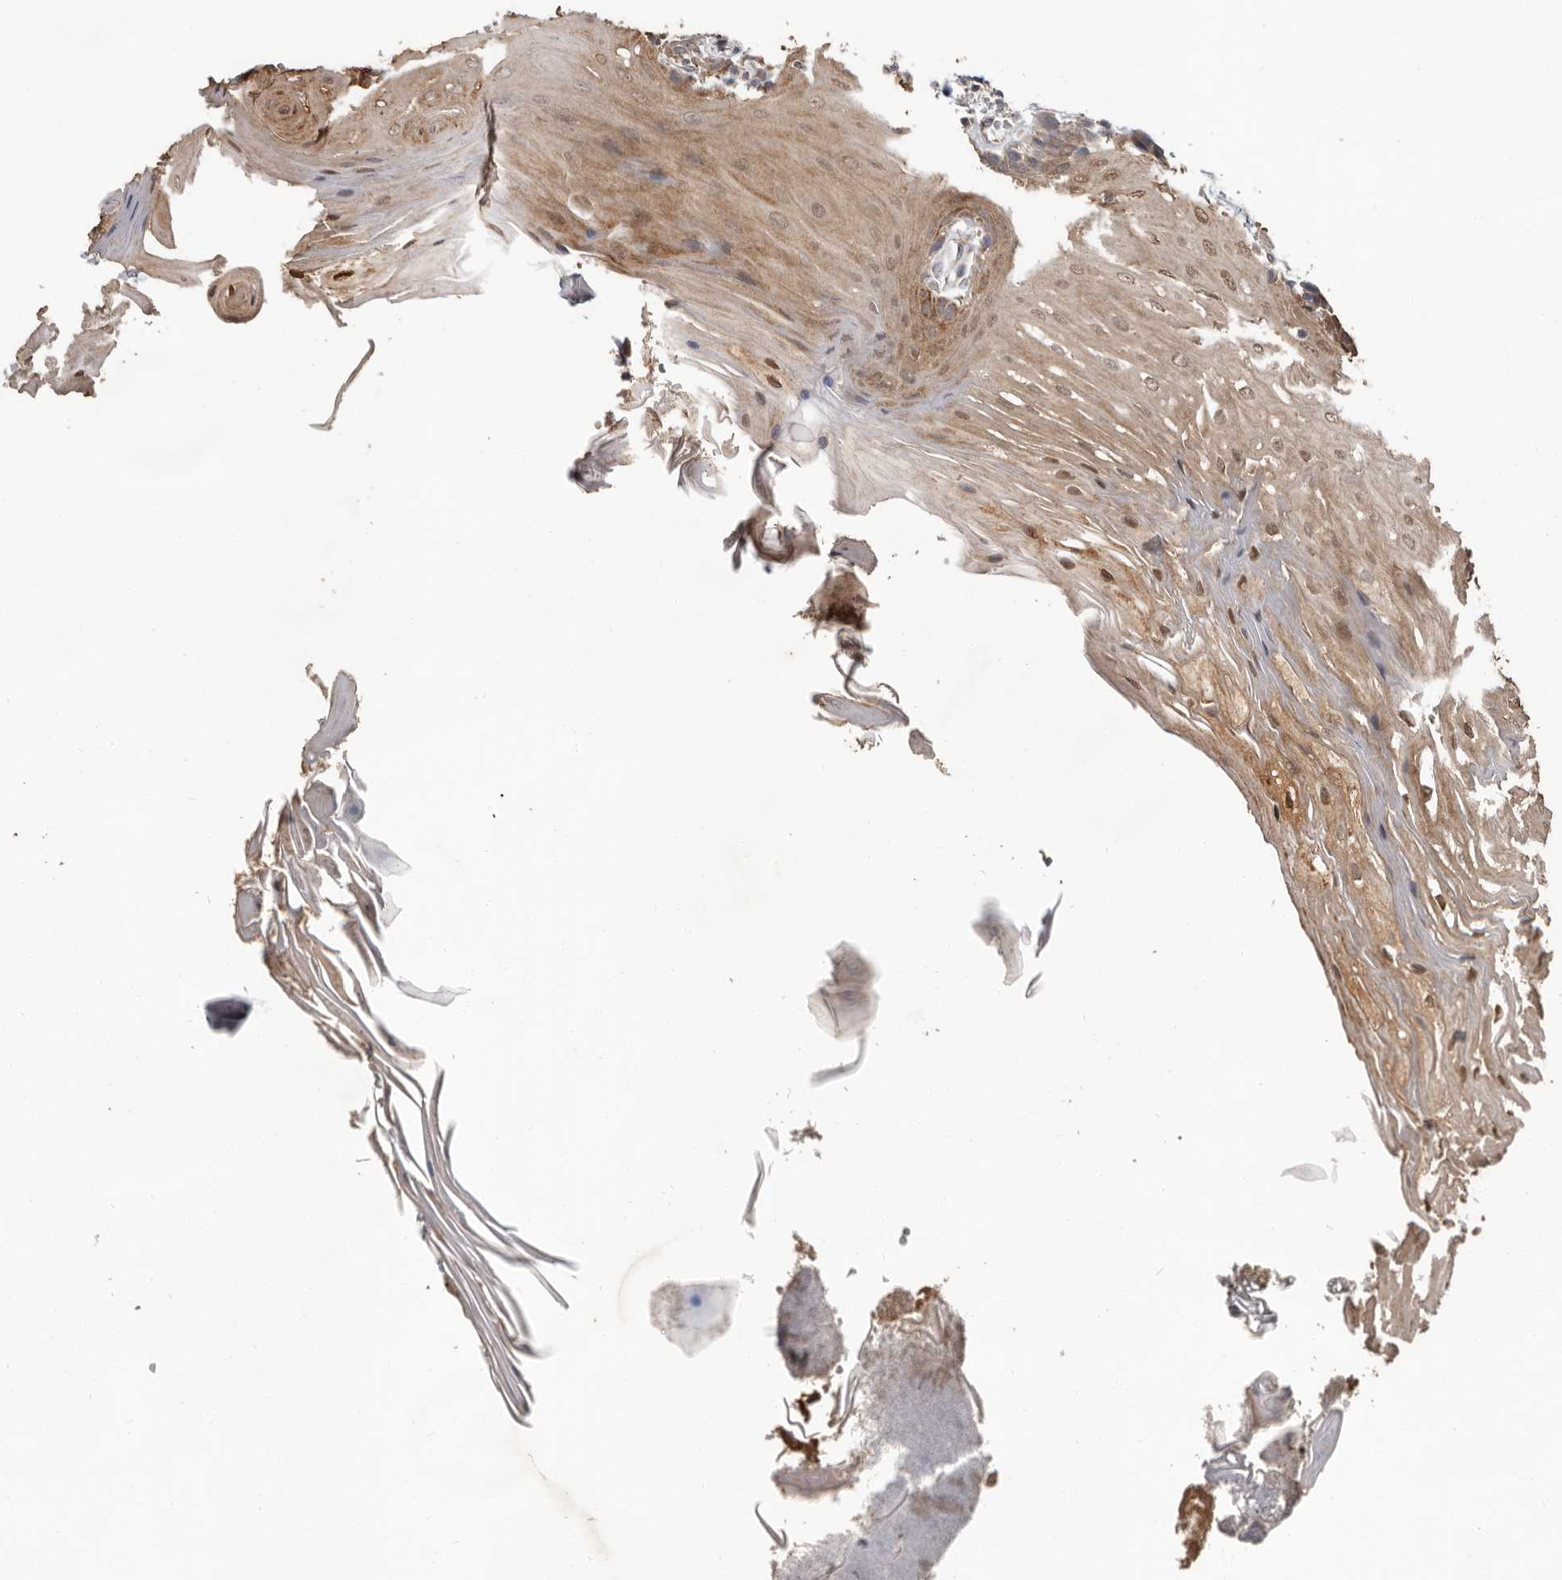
{"staining": {"intensity": "moderate", "quantity": ">75%", "location": "cytoplasmic/membranous"}, "tissue": "oral mucosa", "cell_type": "Squamous epithelial cells", "image_type": "normal", "snomed": [{"axis": "morphology", "description": "Normal tissue, NOS"}, {"axis": "morphology", "description": "Squamous cell carcinoma, NOS"}, {"axis": "topography", "description": "Skeletal muscle"}, {"axis": "topography", "description": "Oral tissue"}, {"axis": "topography", "description": "Salivary gland"}, {"axis": "topography", "description": "Head-Neck"}], "caption": "About >75% of squamous epithelial cells in unremarkable human oral mucosa show moderate cytoplasmic/membranous protein positivity as visualized by brown immunohistochemical staining.", "gene": "MTF1", "patient": {"sex": "male", "age": 54}}